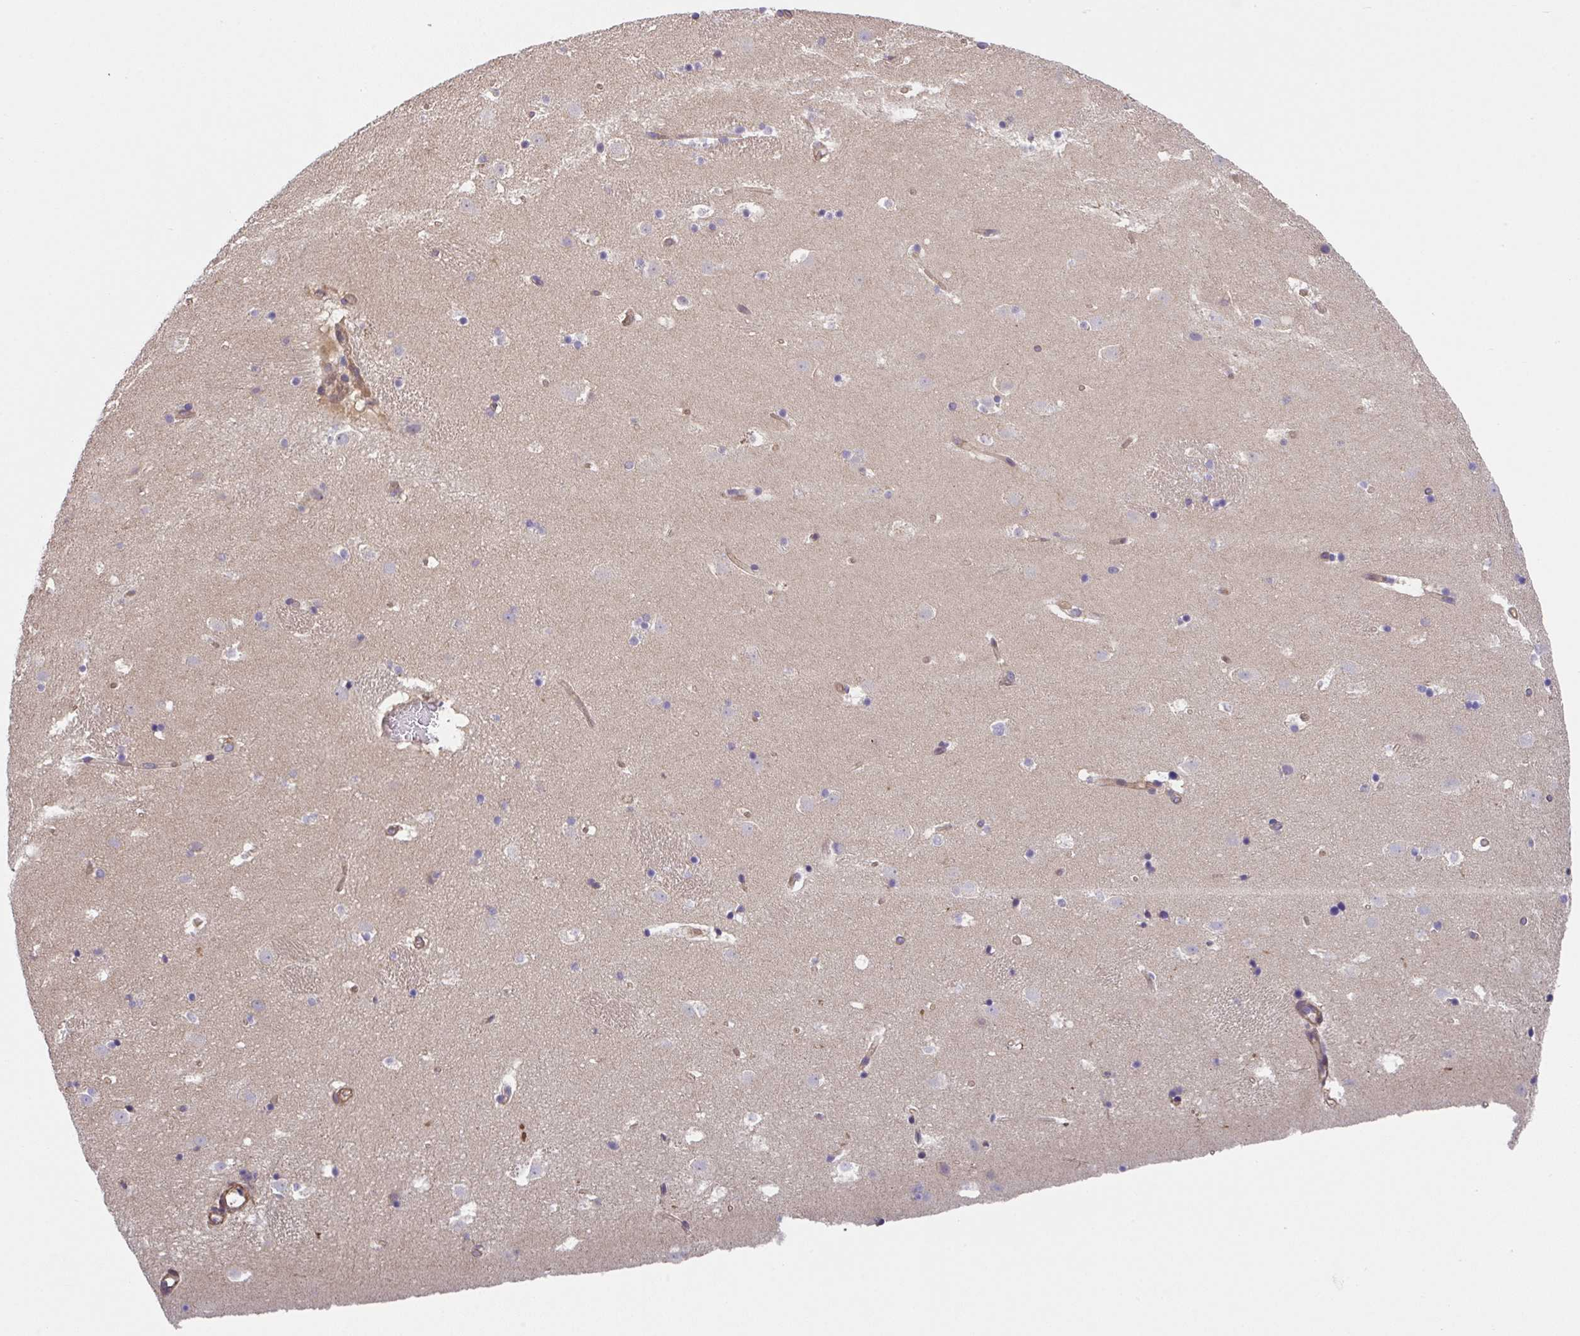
{"staining": {"intensity": "negative", "quantity": "none", "location": "none"}, "tissue": "caudate", "cell_type": "Glial cells", "image_type": "normal", "snomed": [{"axis": "morphology", "description": "Normal tissue, NOS"}, {"axis": "topography", "description": "Lateral ventricle wall"}], "caption": "A micrograph of human caudate is negative for staining in glial cells.", "gene": "ZNF696", "patient": {"sex": "male", "age": 37}}